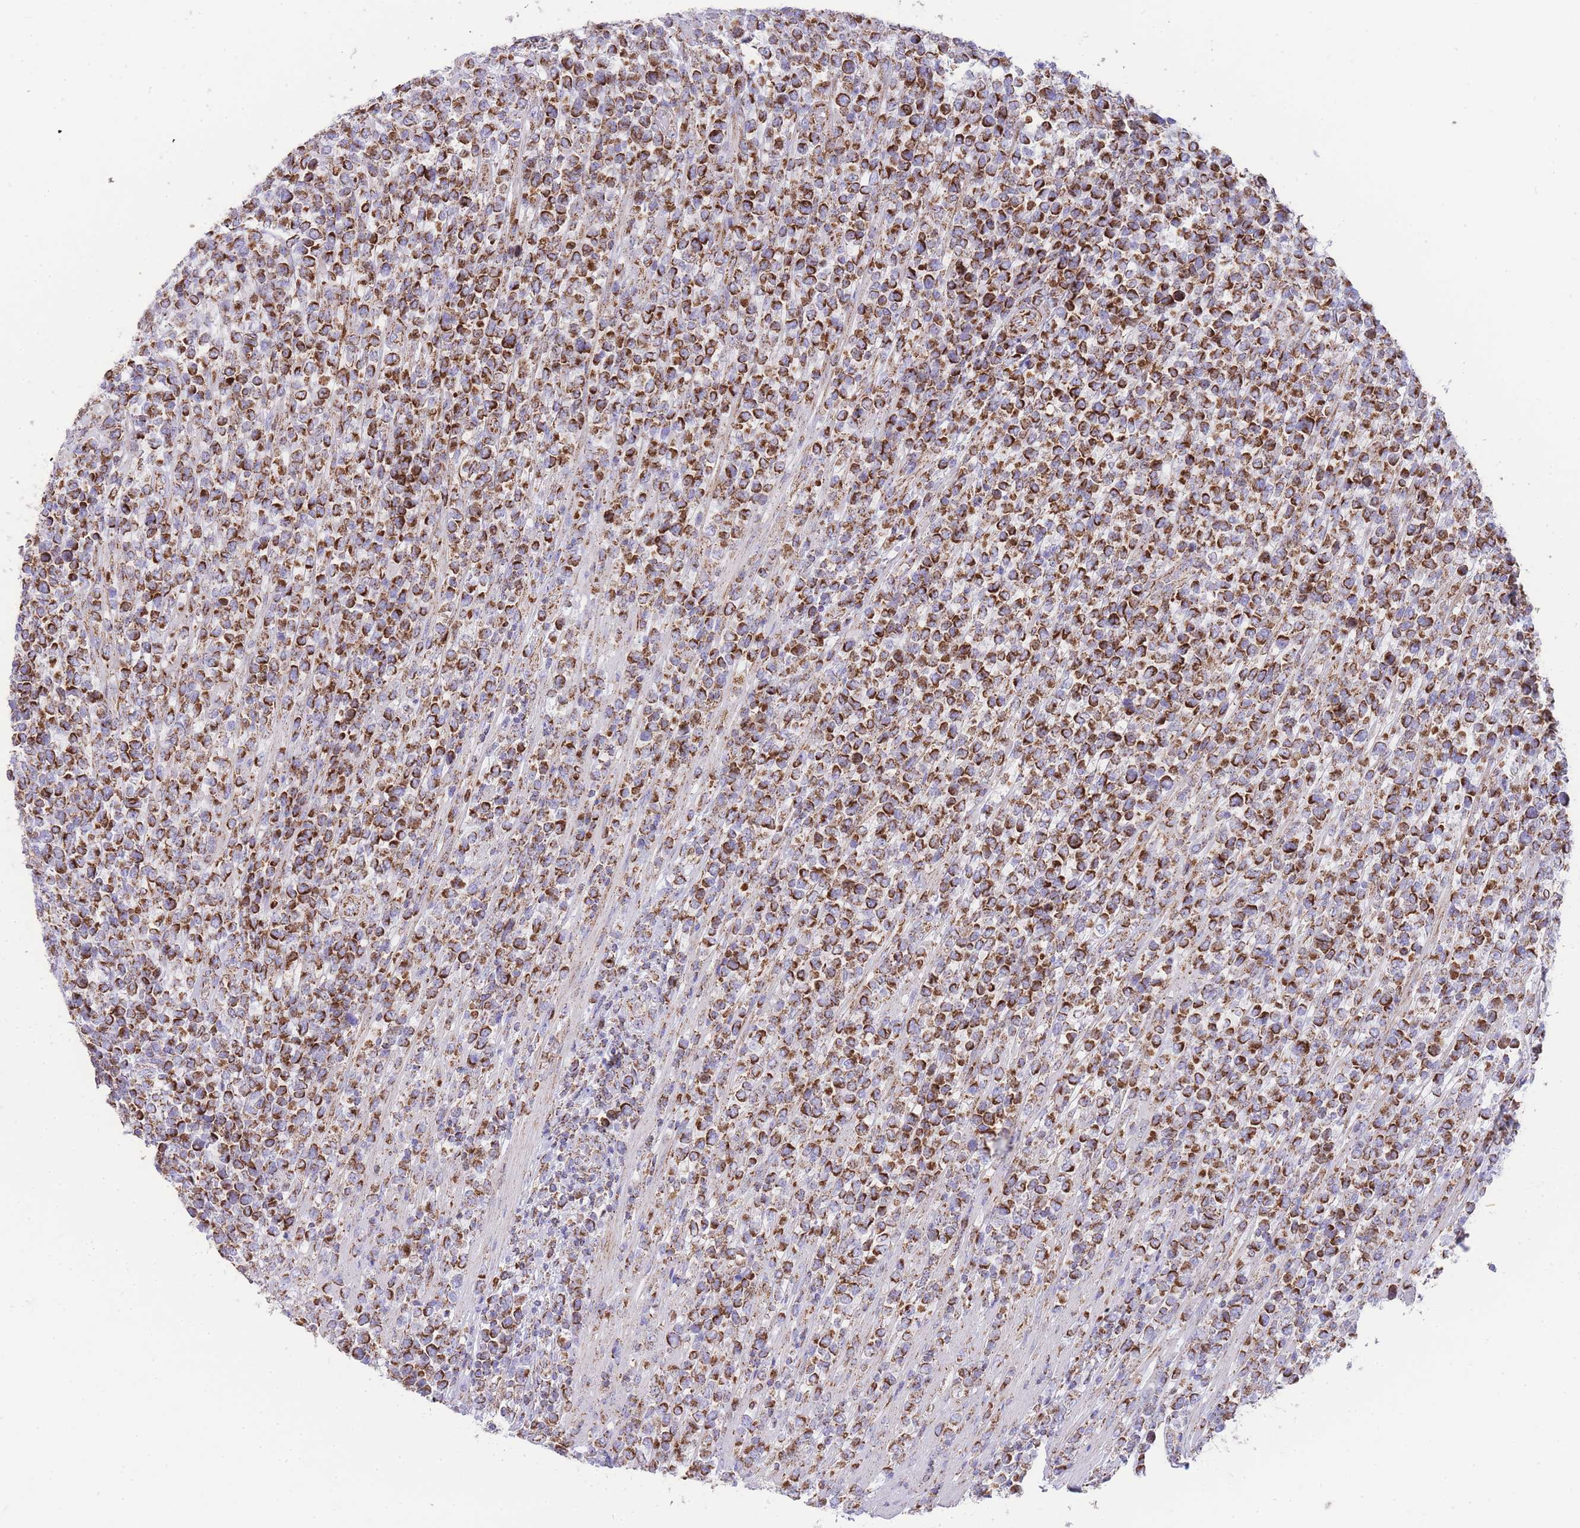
{"staining": {"intensity": "strong", "quantity": ">75%", "location": "cytoplasmic/membranous"}, "tissue": "lymphoma", "cell_type": "Tumor cells", "image_type": "cancer", "snomed": [{"axis": "morphology", "description": "Malignant lymphoma, non-Hodgkin's type, High grade"}, {"axis": "topography", "description": "Soft tissue"}], "caption": "Immunohistochemical staining of human lymphoma demonstrates strong cytoplasmic/membranous protein expression in approximately >75% of tumor cells. (IHC, brightfield microscopy, high magnification).", "gene": "GSTM1", "patient": {"sex": "female", "age": 56}}